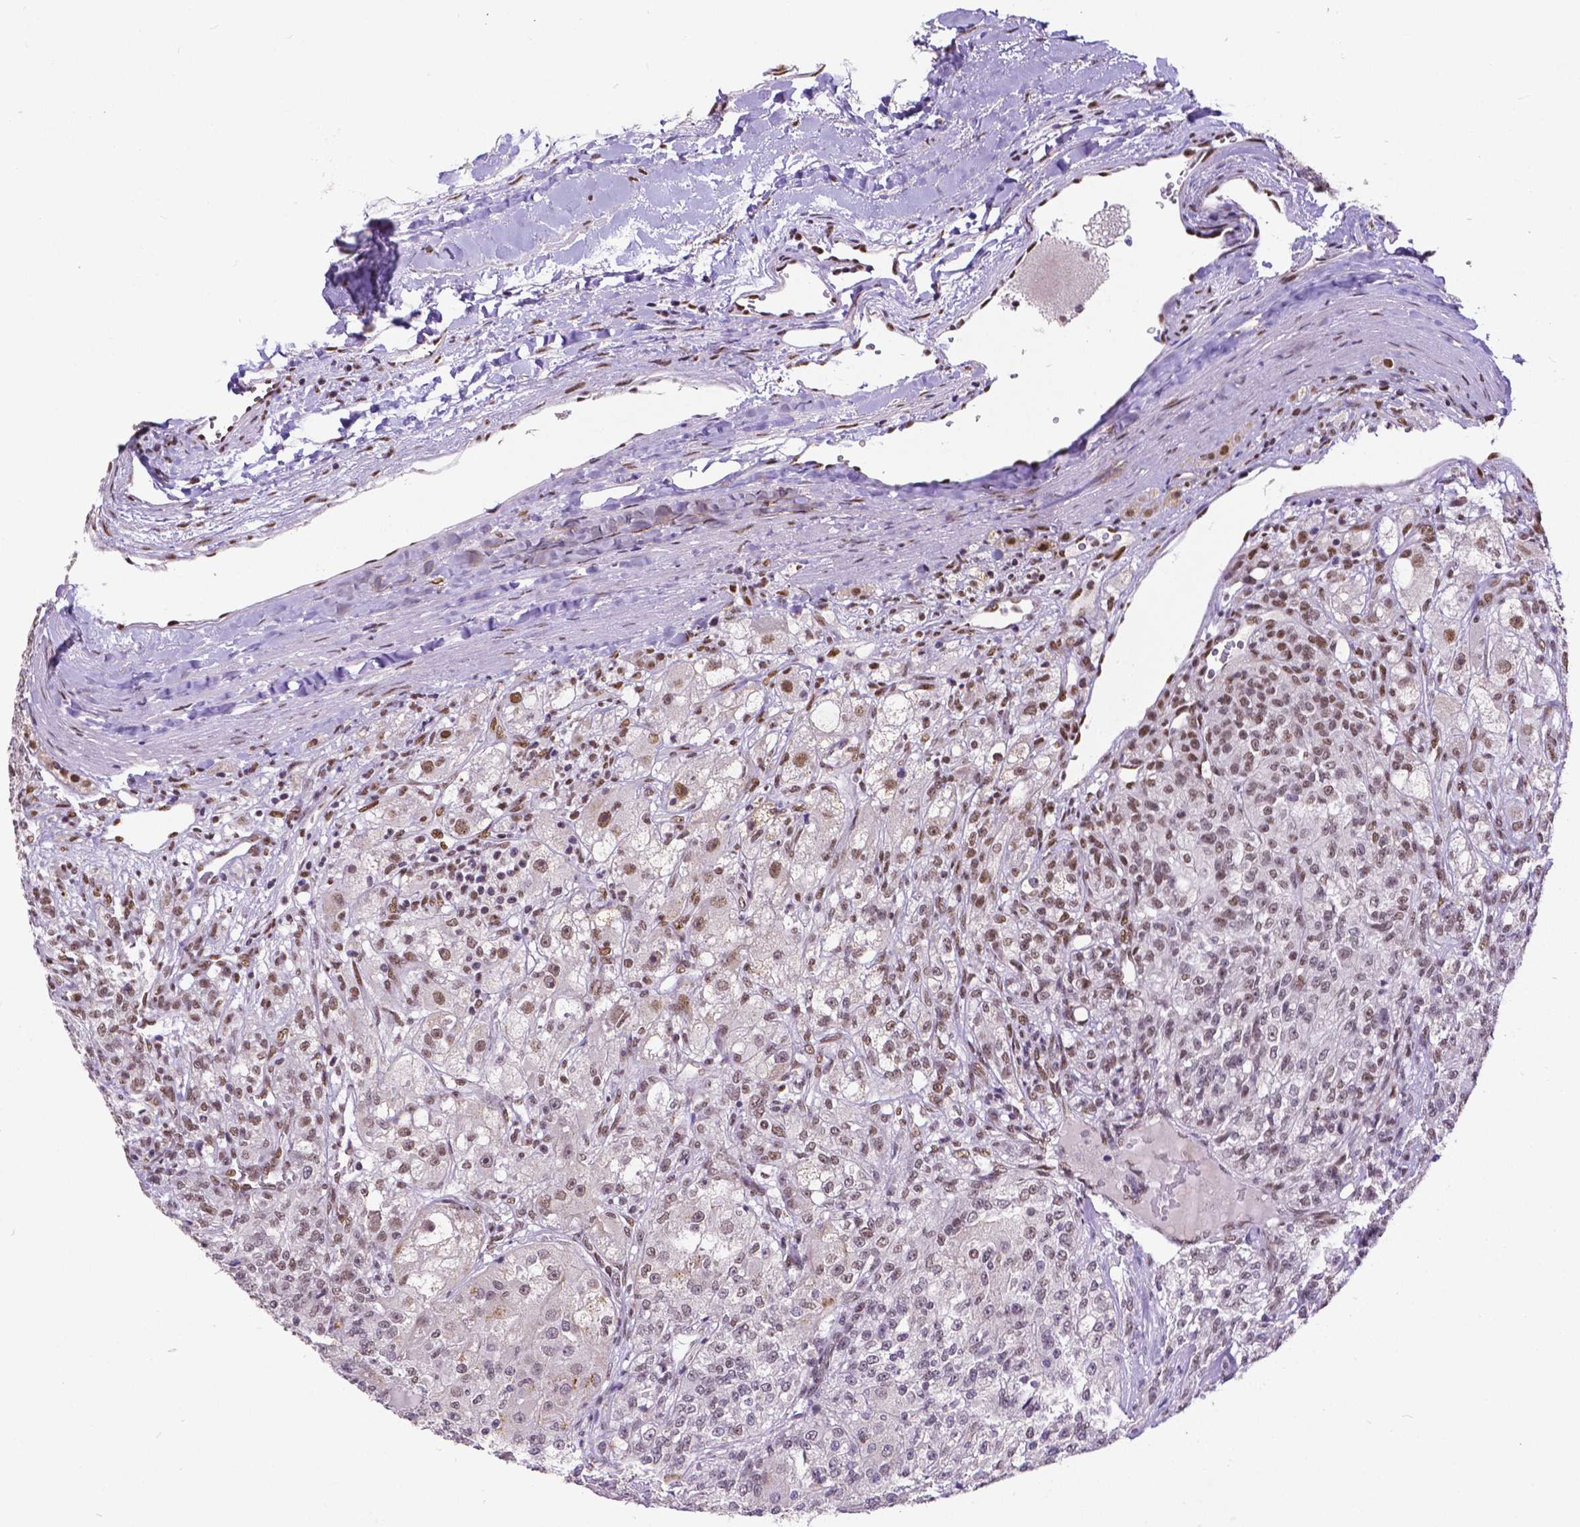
{"staining": {"intensity": "moderate", "quantity": "<25%", "location": "nuclear"}, "tissue": "renal cancer", "cell_type": "Tumor cells", "image_type": "cancer", "snomed": [{"axis": "morphology", "description": "Adenocarcinoma, NOS"}, {"axis": "topography", "description": "Kidney"}], "caption": "Renal cancer (adenocarcinoma) tissue exhibits moderate nuclear positivity in approximately <25% of tumor cells", "gene": "ATRX", "patient": {"sex": "female", "age": 63}}